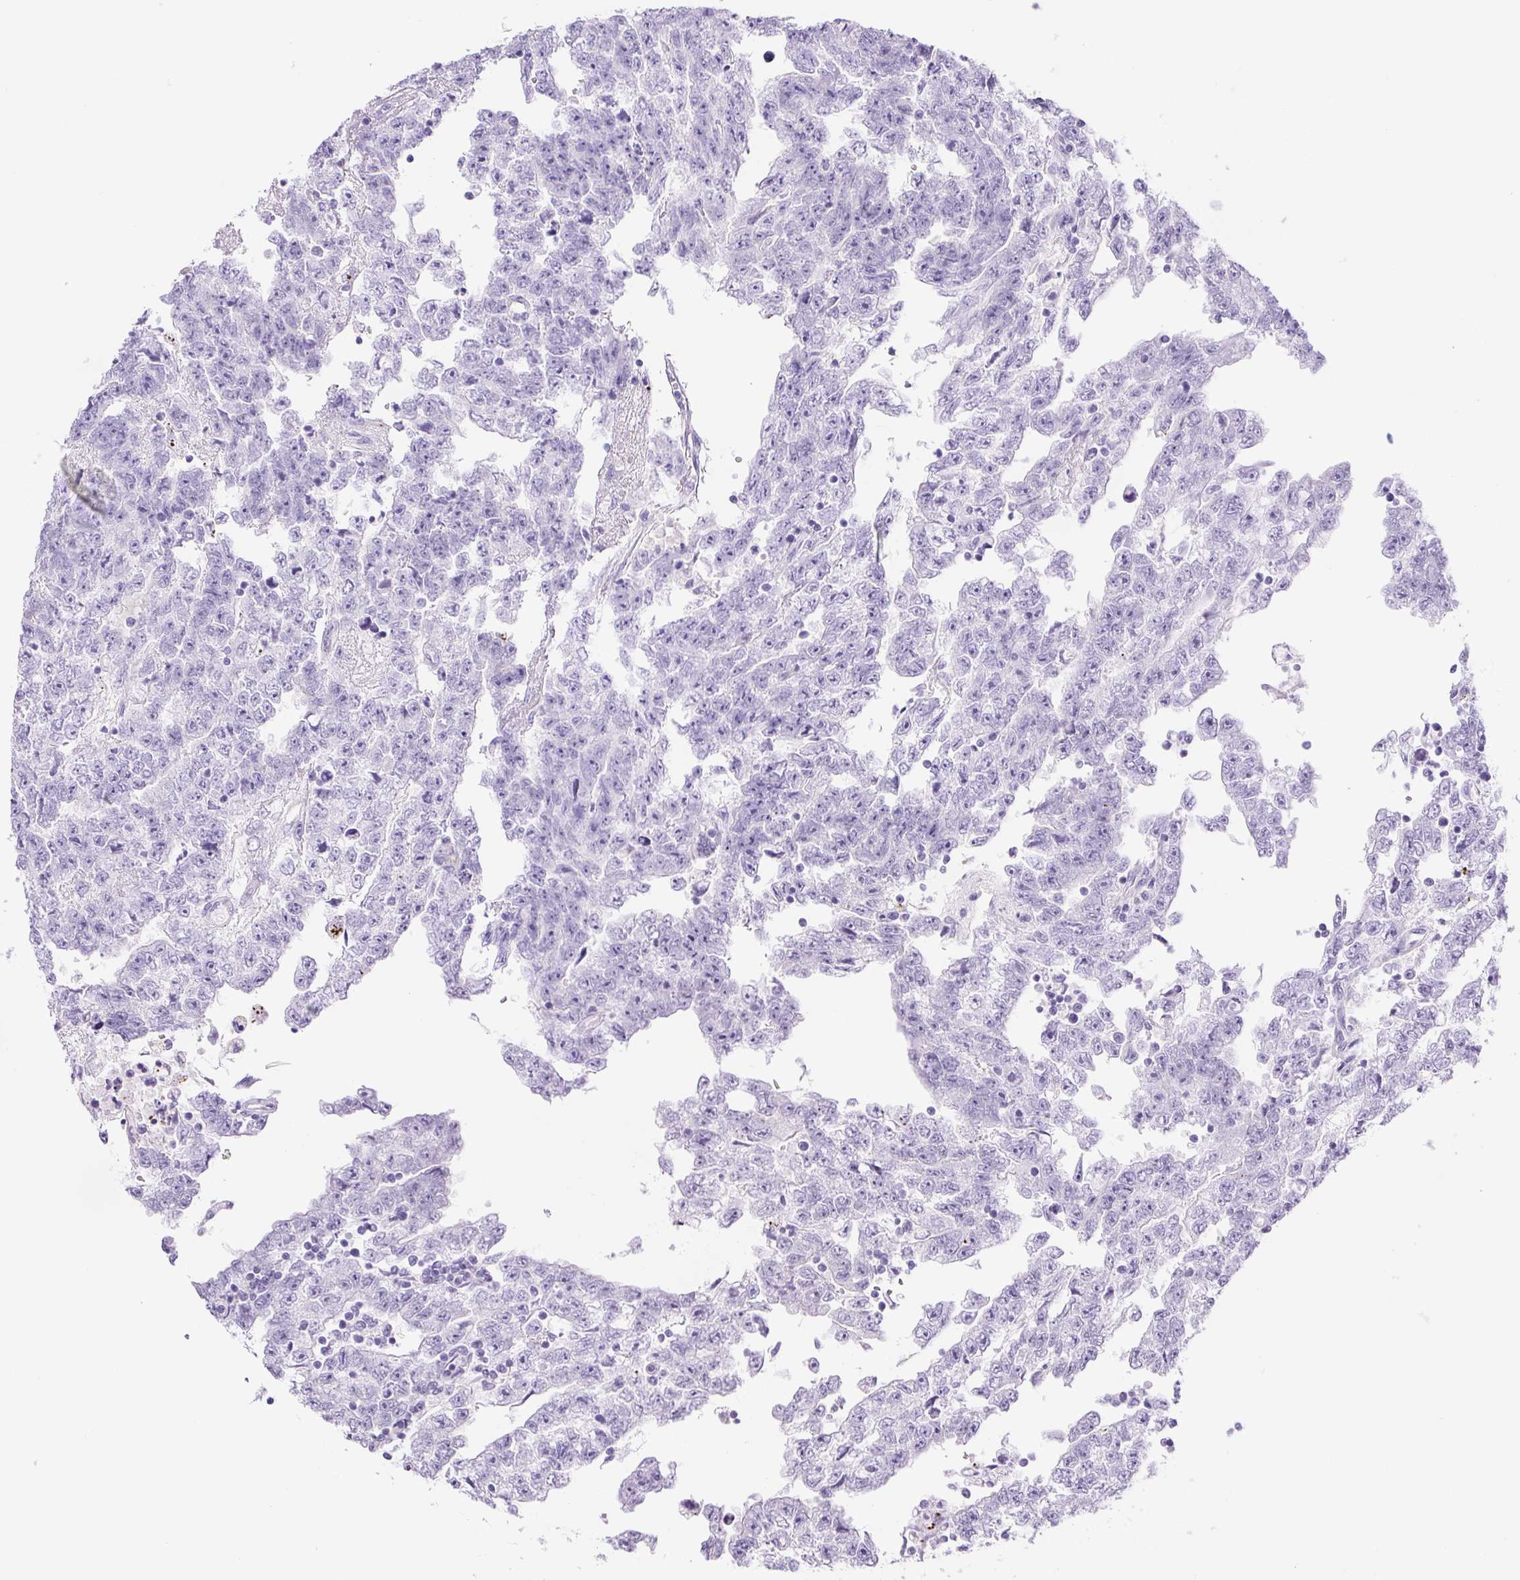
{"staining": {"intensity": "negative", "quantity": "none", "location": "none"}, "tissue": "testis cancer", "cell_type": "Tumor cells", "image_type": "cancer", "snomed": [{"axis": "morphology", "description": "Carcinoma, Embryonal, NOS"}, {"axis": "topography", "description": "Testis"}], "caption": "Image shows no significant protein positivity in tumor cells of embryonal carcinoma (testis).", "gene": "RSPO4", "patient": {"sex": "male", "age": 25}}